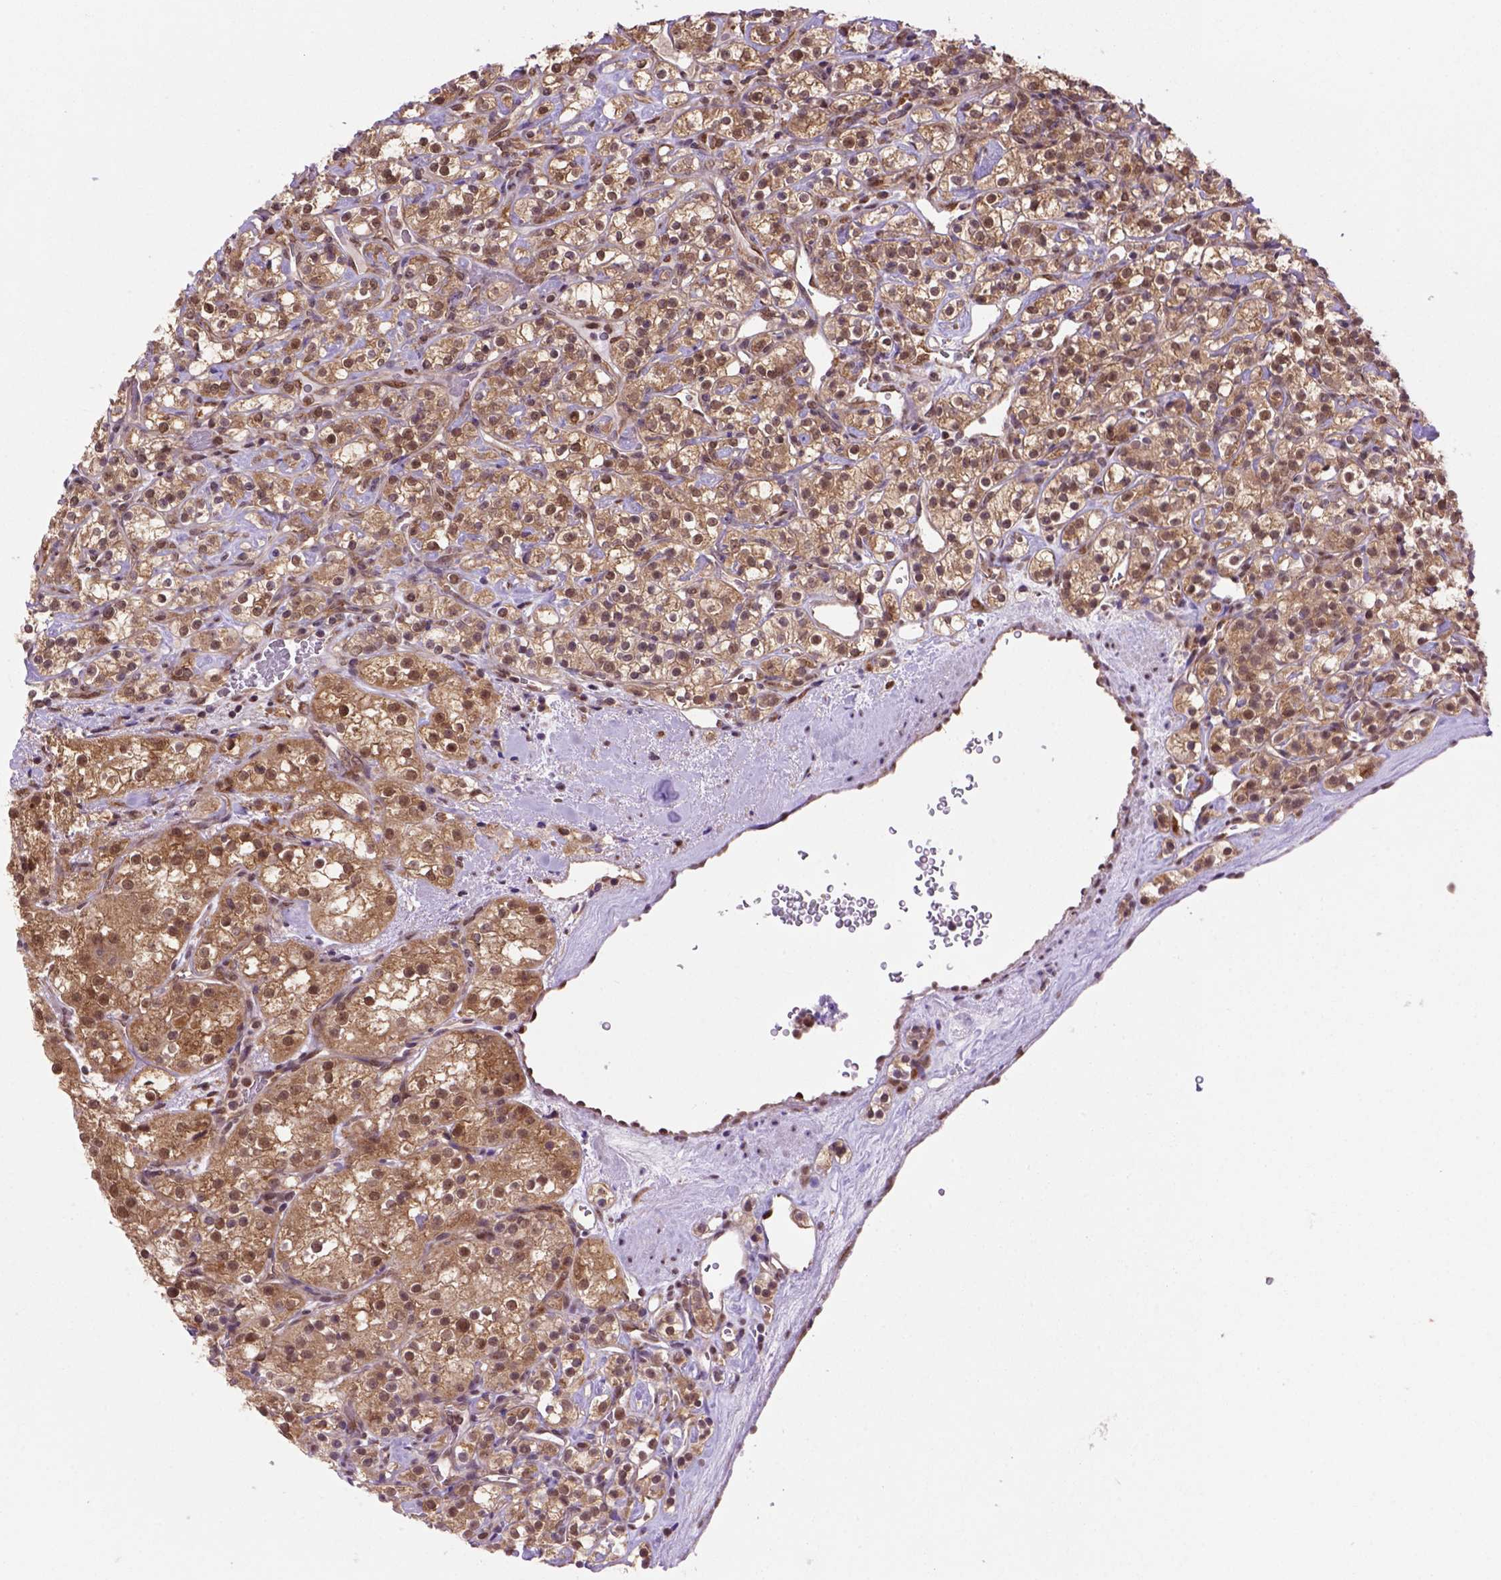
{"staining": {"intensity": "strong", "quantity": ">75%", "location": "cytoplasmic/membranous,nuclear"}, "tissue": "renal cancer", "cell_type": "Tumor cells", "image_type": "cancer", "snomed": [{"axis": "morphology", "description": "Adenocarcinoma, NOS"}, {"axis": "topography", "description": "Kidney"}], "caption": "High-power microscopy captured an immunohistochemistry micrograph of renal cancer (adenocarcinoma), revealing strong cytoplasmic/membranous and nuclear expression in approximately >75% of tumor cells.", "gene": "PSMC2", "patient": {"sex": "male", "age": 77}}